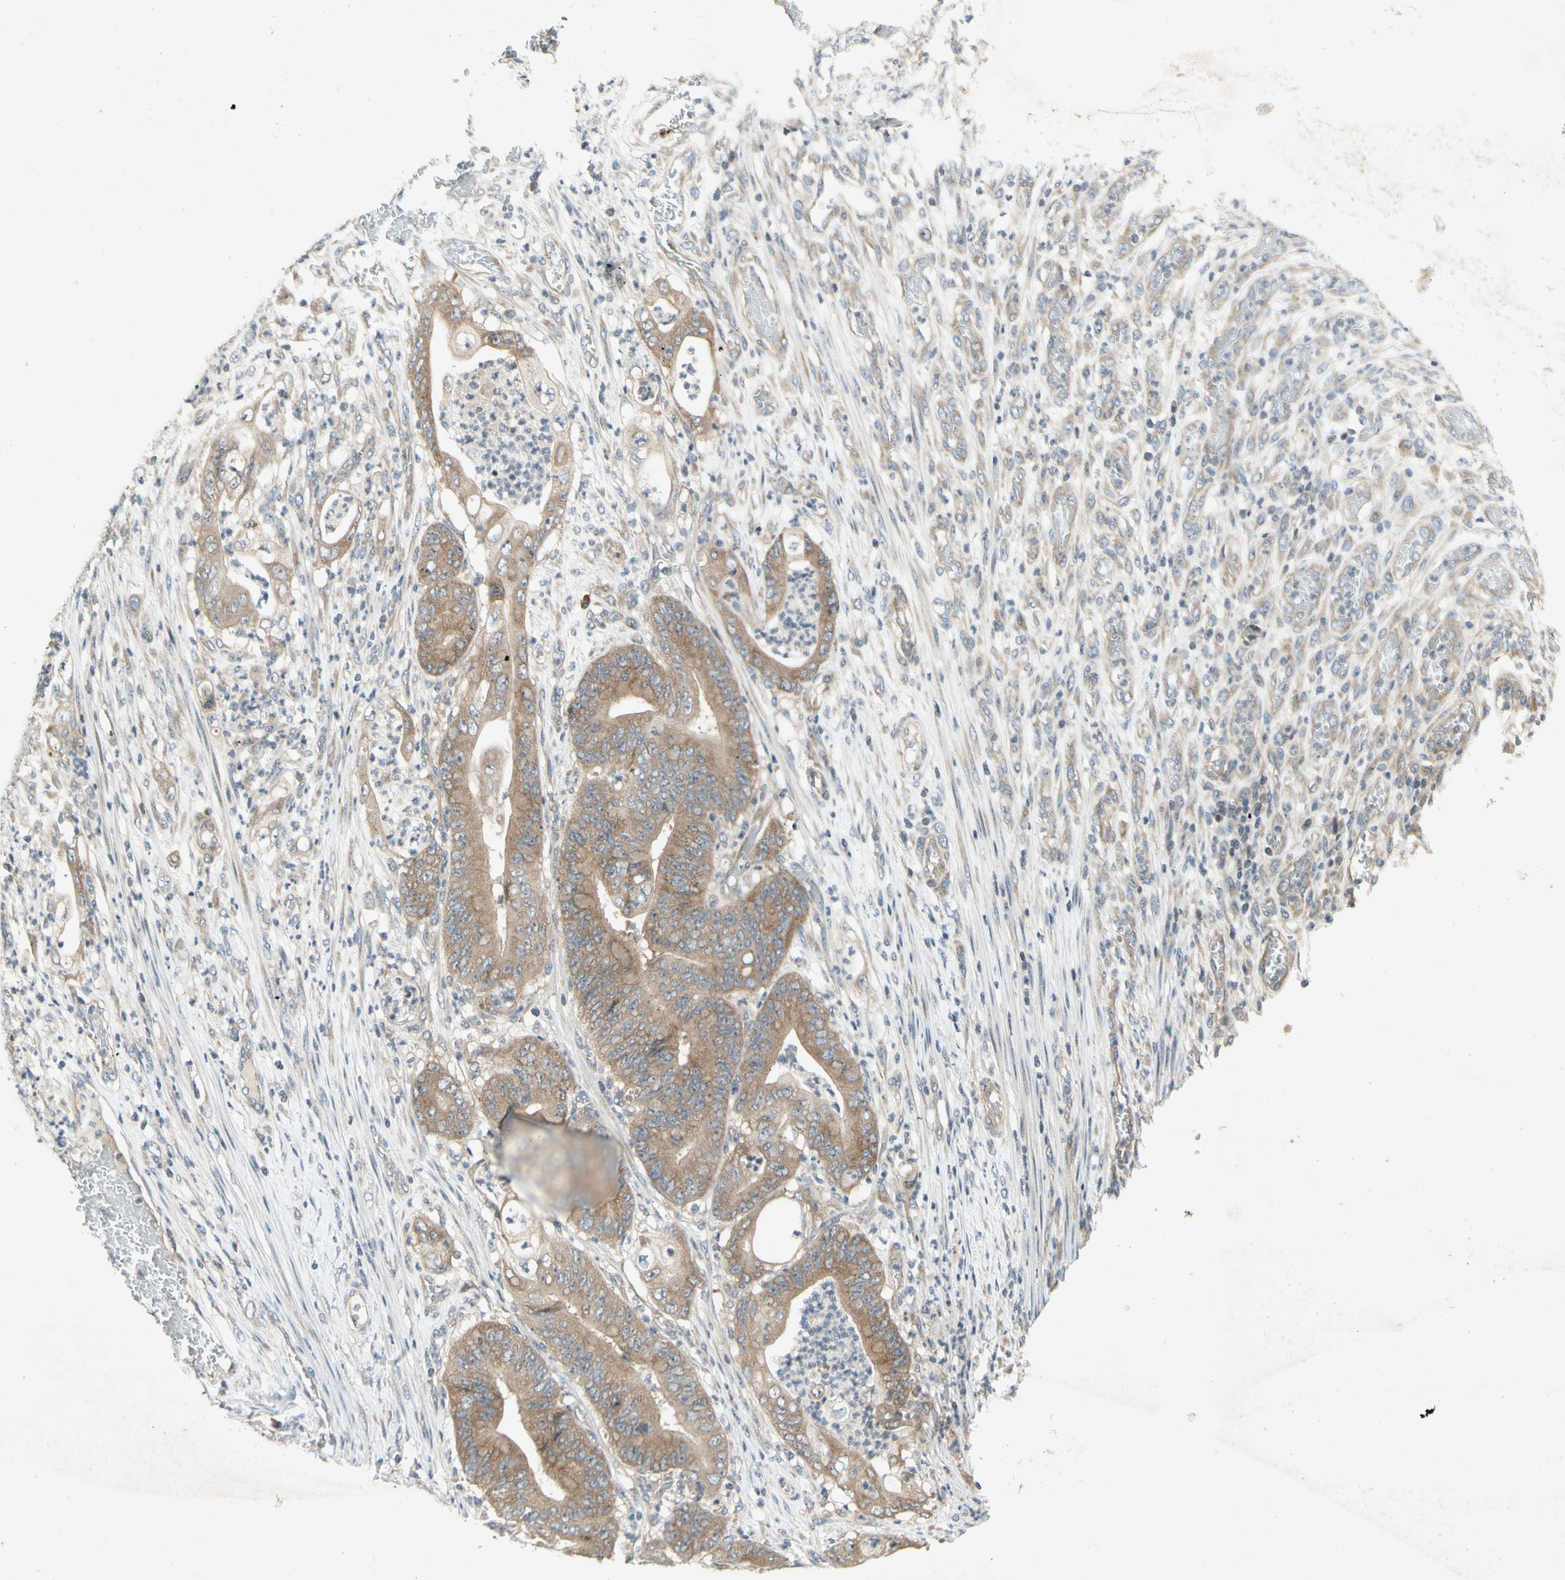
{"staining": {"intensity": "moderate", "quantity": "25%-75%", "location": "cytoplasmic/membranous"}, "tissue": "stomach cancer", "cell_type": "Tumor cells", "image_type": "cancer", "snomed": [{"axis": "morphology", "description": "Adenocarcinoma, NOS"}, {"axis": "topography", "description": "Stomach"}], "caption": "Immunohistochemical staining of human adenocarcinoma (stomach) displays medium levels of moderate cytoplasmic/membranous staining in about 25%-75% of tumor cells.", "gene": "ETF1", "patient": {"sex": "female", "age": 73}}